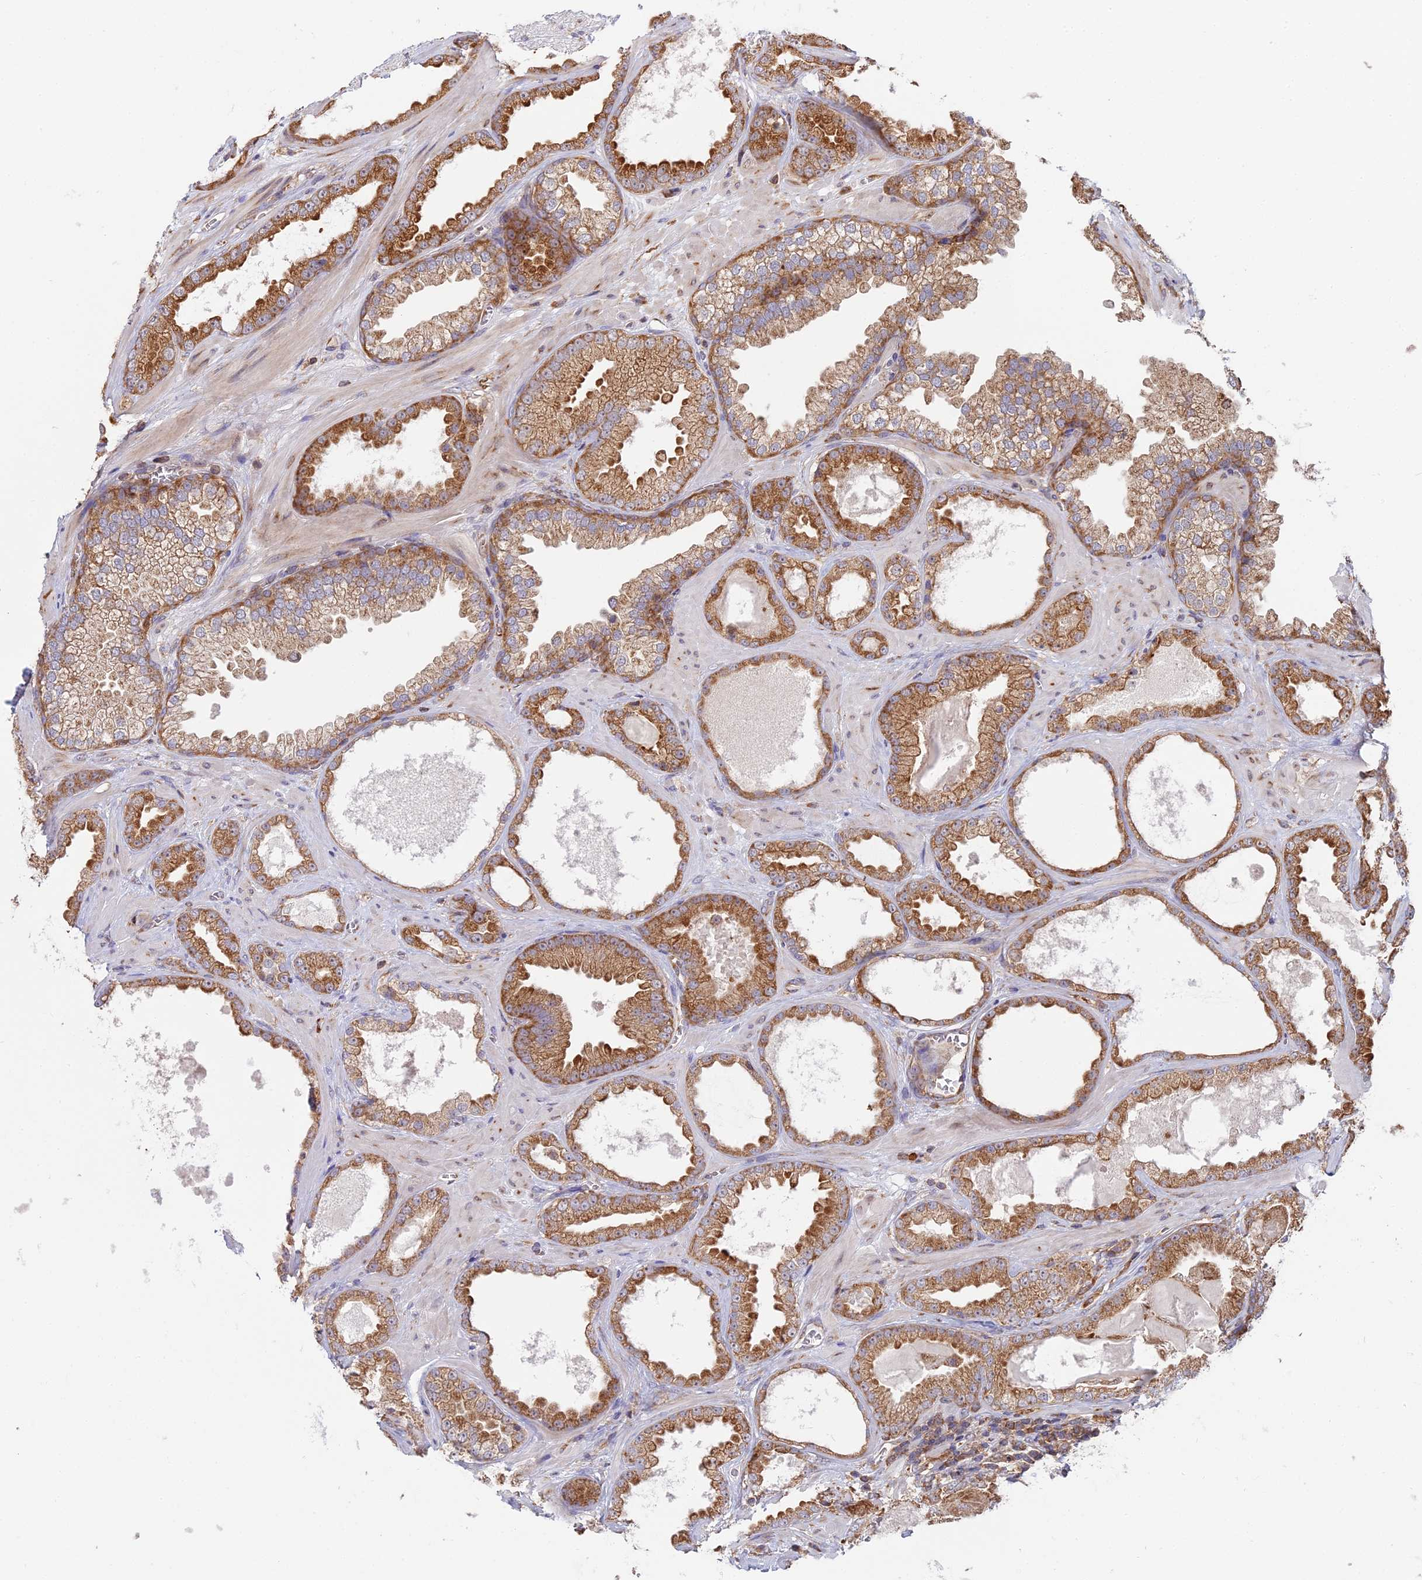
{"staining": {"intensity": "strong", "quantity": ">75%", "location": "cytoplasmic/membranous"}, "tissue": "prostate cancer", "cell_type": "Tumor cells", "image_type": "cancer", "snomed": [{"axis": "morphology", "description": "Adenocarcinoma, Low grade"}, {"axis": "topography", "description": "Prostate"}], "caption": "Human prostate adenocarcinoma (low-grade) stained with a protein marker demonstrates strong staining in tumor cells.", "gene": "RPL26", "patient": {"sex": "male", "age": 57}}